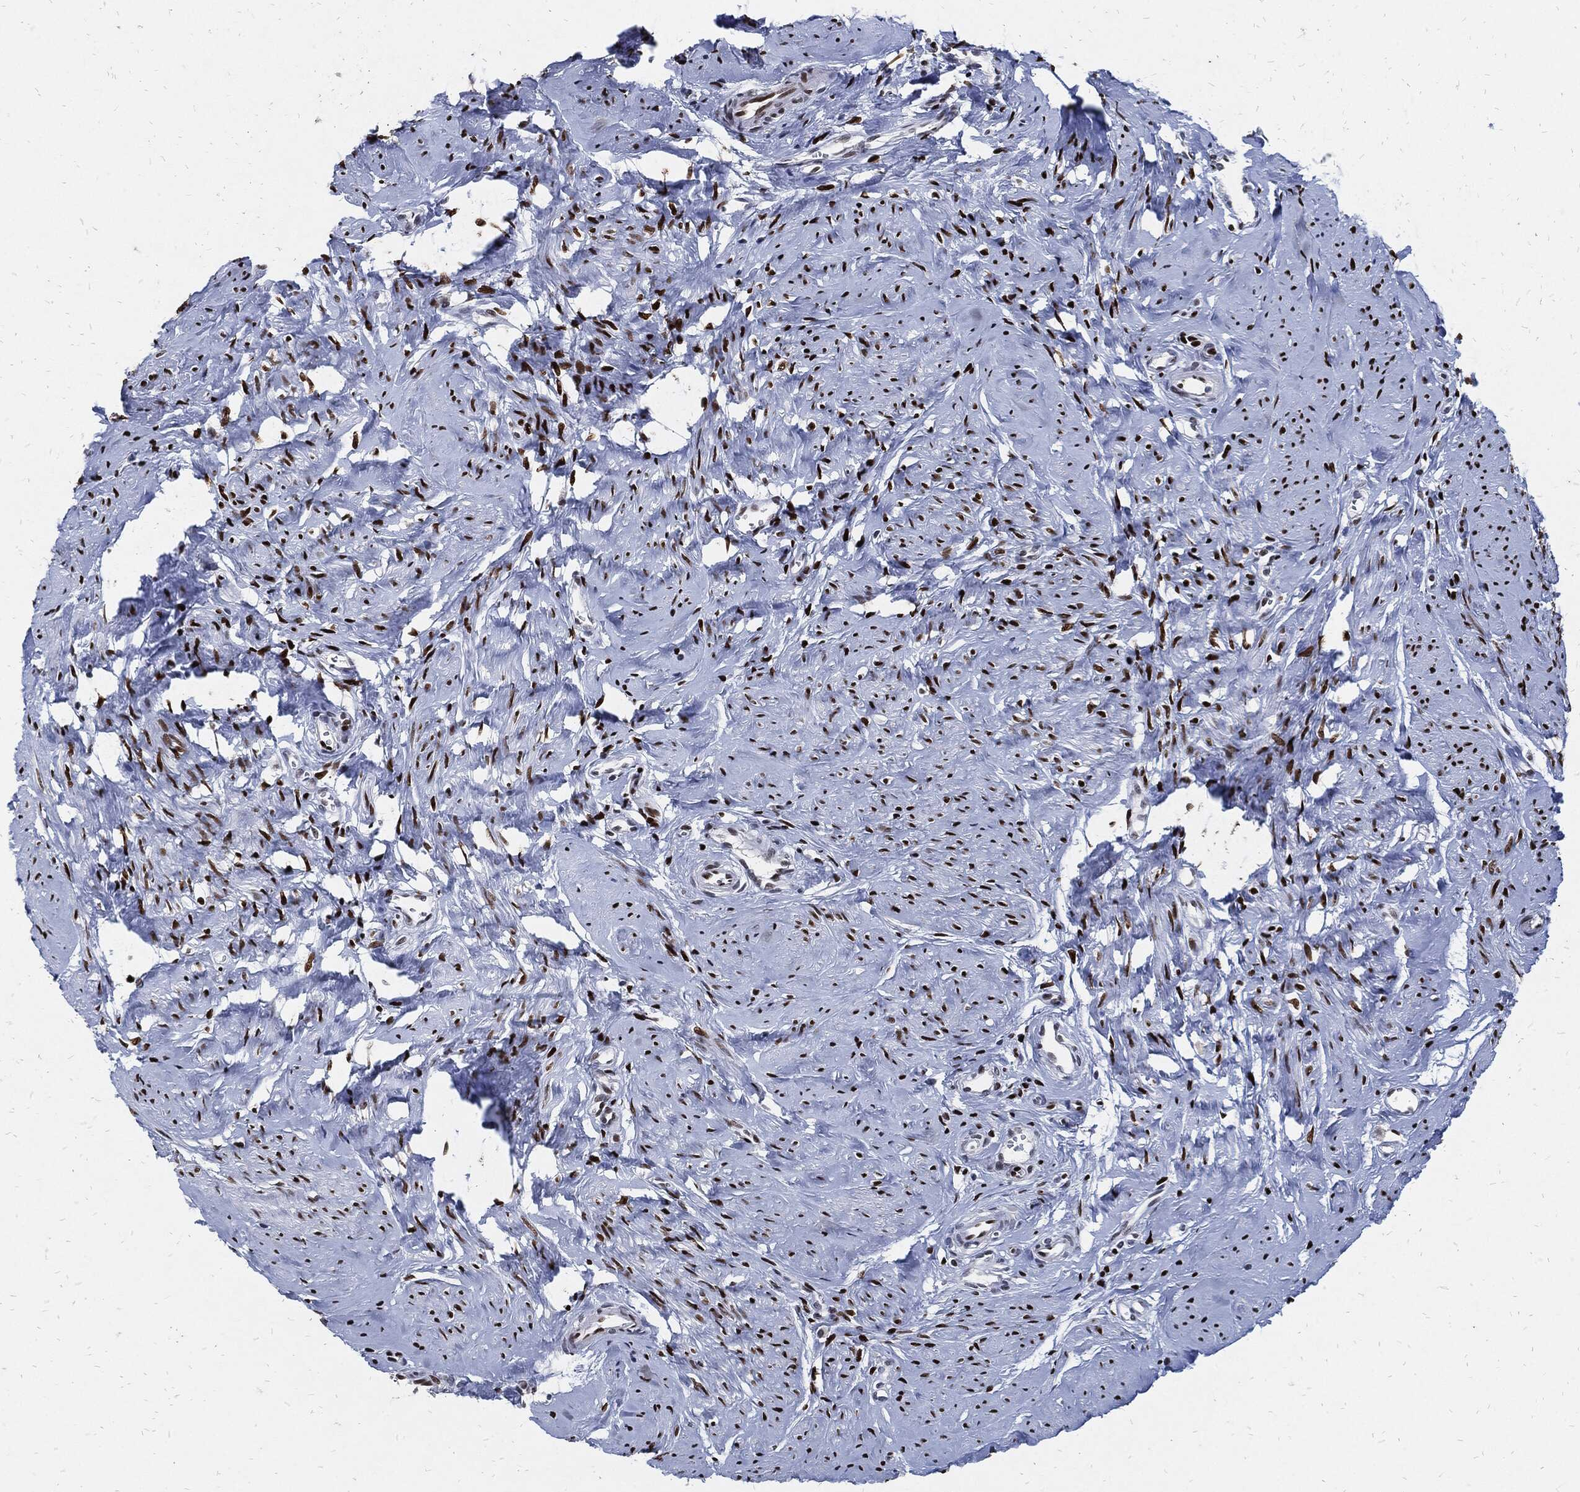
{"staining": {"intensity": "strong", "quantity": ">75%", "location": "nuclear"}, "tissue": "smooth muscle", "cell_type": "Smooth muscle cells", "image_type": "normal", "snomed": [{"axis": "morphology", "description": "Normal tissue, NOS"}, {"axis": "topography", "description": "Smooth muscle"}], "caption": "An immunohistochemistry histopathology image of benign tissue is shown. Protein staining in brown shows strong nuclear positivity in smooth muscle within smooth muscle cells. (IHC, brightfield microscopy, high magnification).", "gene": "JUN", "patient": {"sex": "female", "age": 48}}